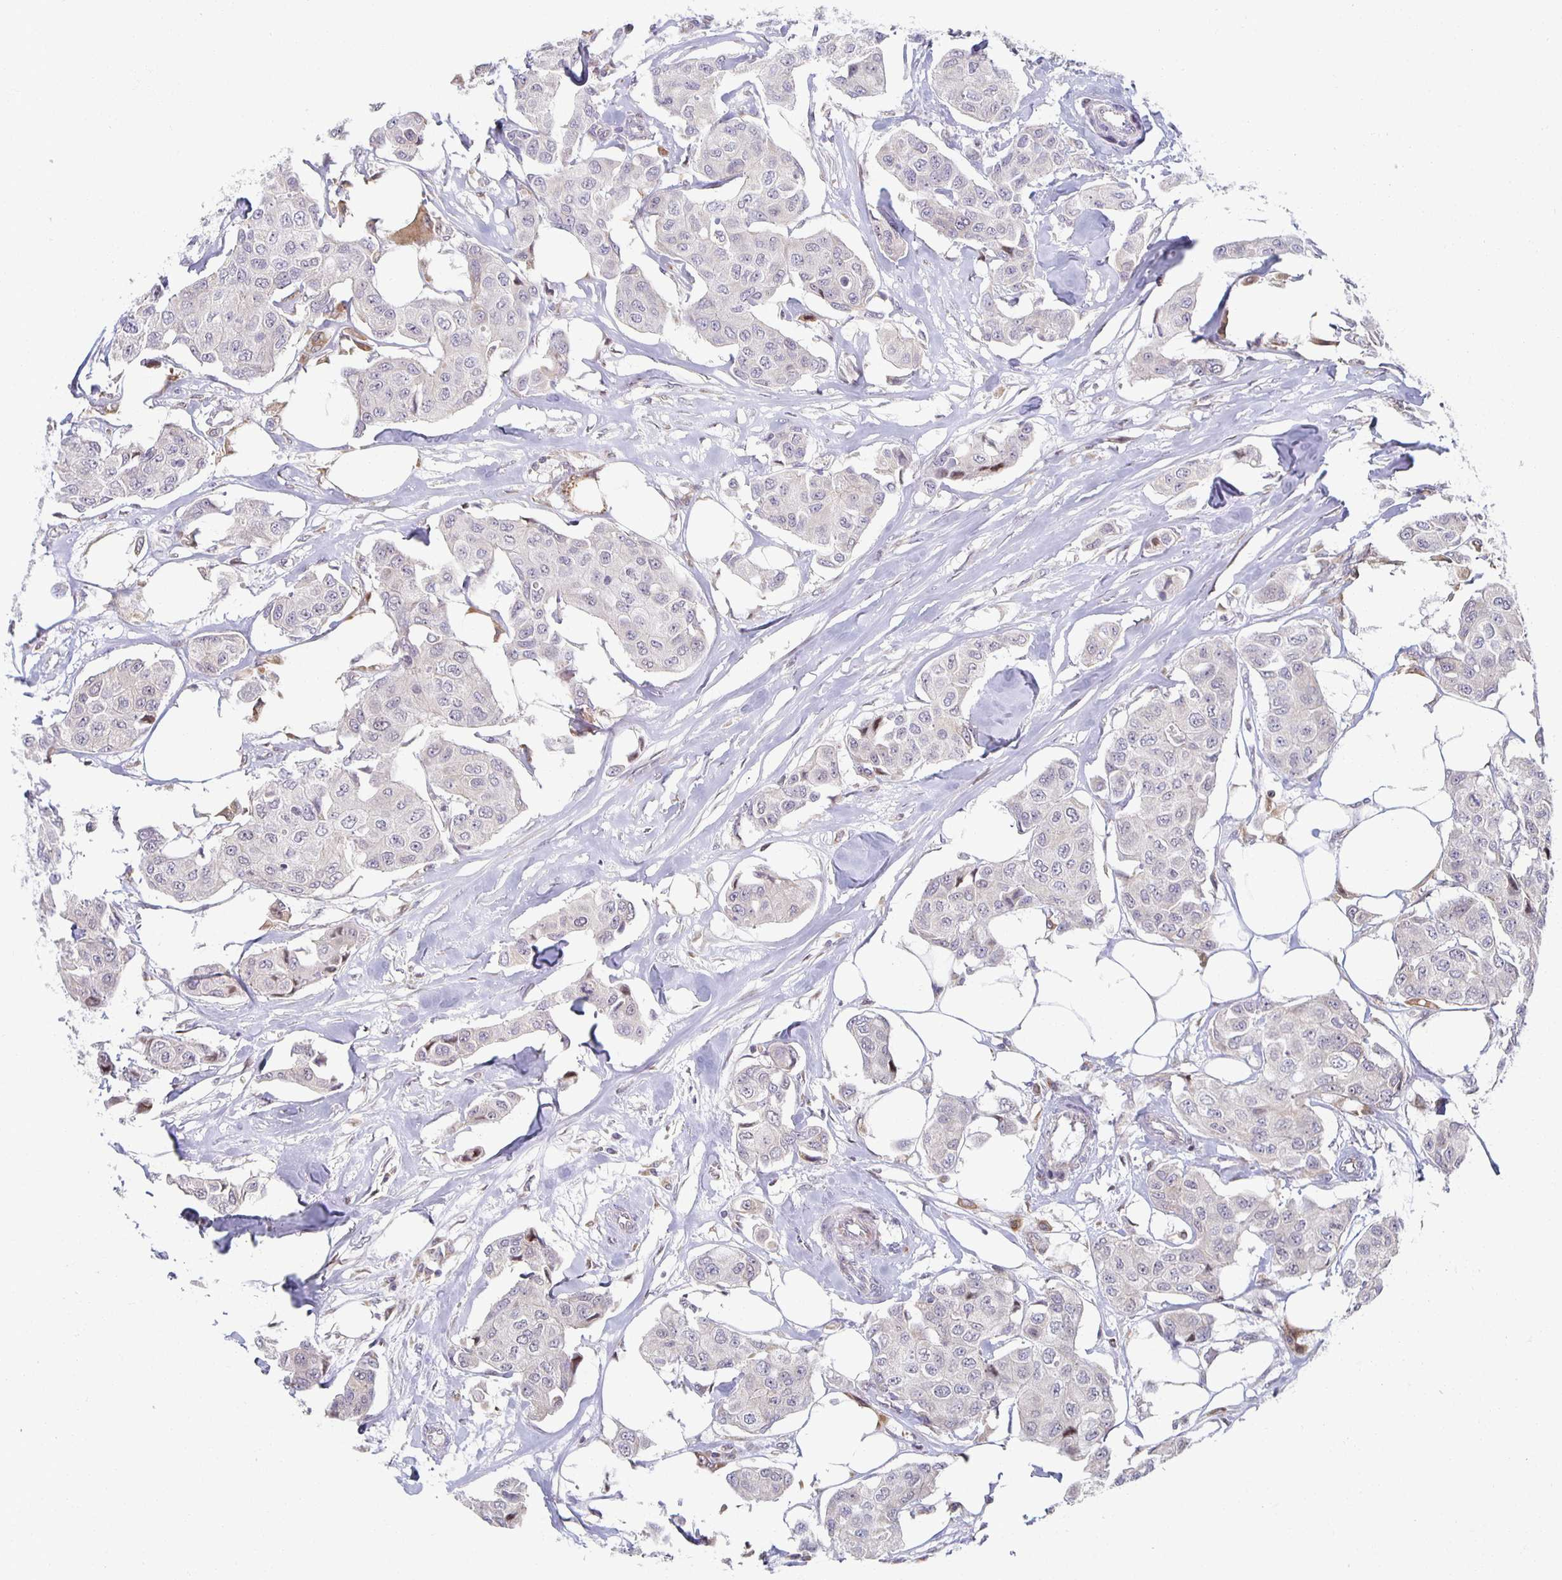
{"staining": {"intensity": "negative", "quantity": "none", "location": "none"}, "tissue": "breast cancer", "cell_type": "Tumor cells", "image_type": "cancer", "snomed": [{"axis": "morphology", "description": "Duct carcinoma"}, {"axis": "topography", "description": "Breast"}, {"axis": "topography", "description": "Lymph node"}], "caption": "Immunohistochemistry image of neoplastic tissue: breast cancer stained with DAB reveals no significant protein expression in tumor cells.", "gene": "HCFC1R1", "patient": {"sex": "female", "age": 80}}